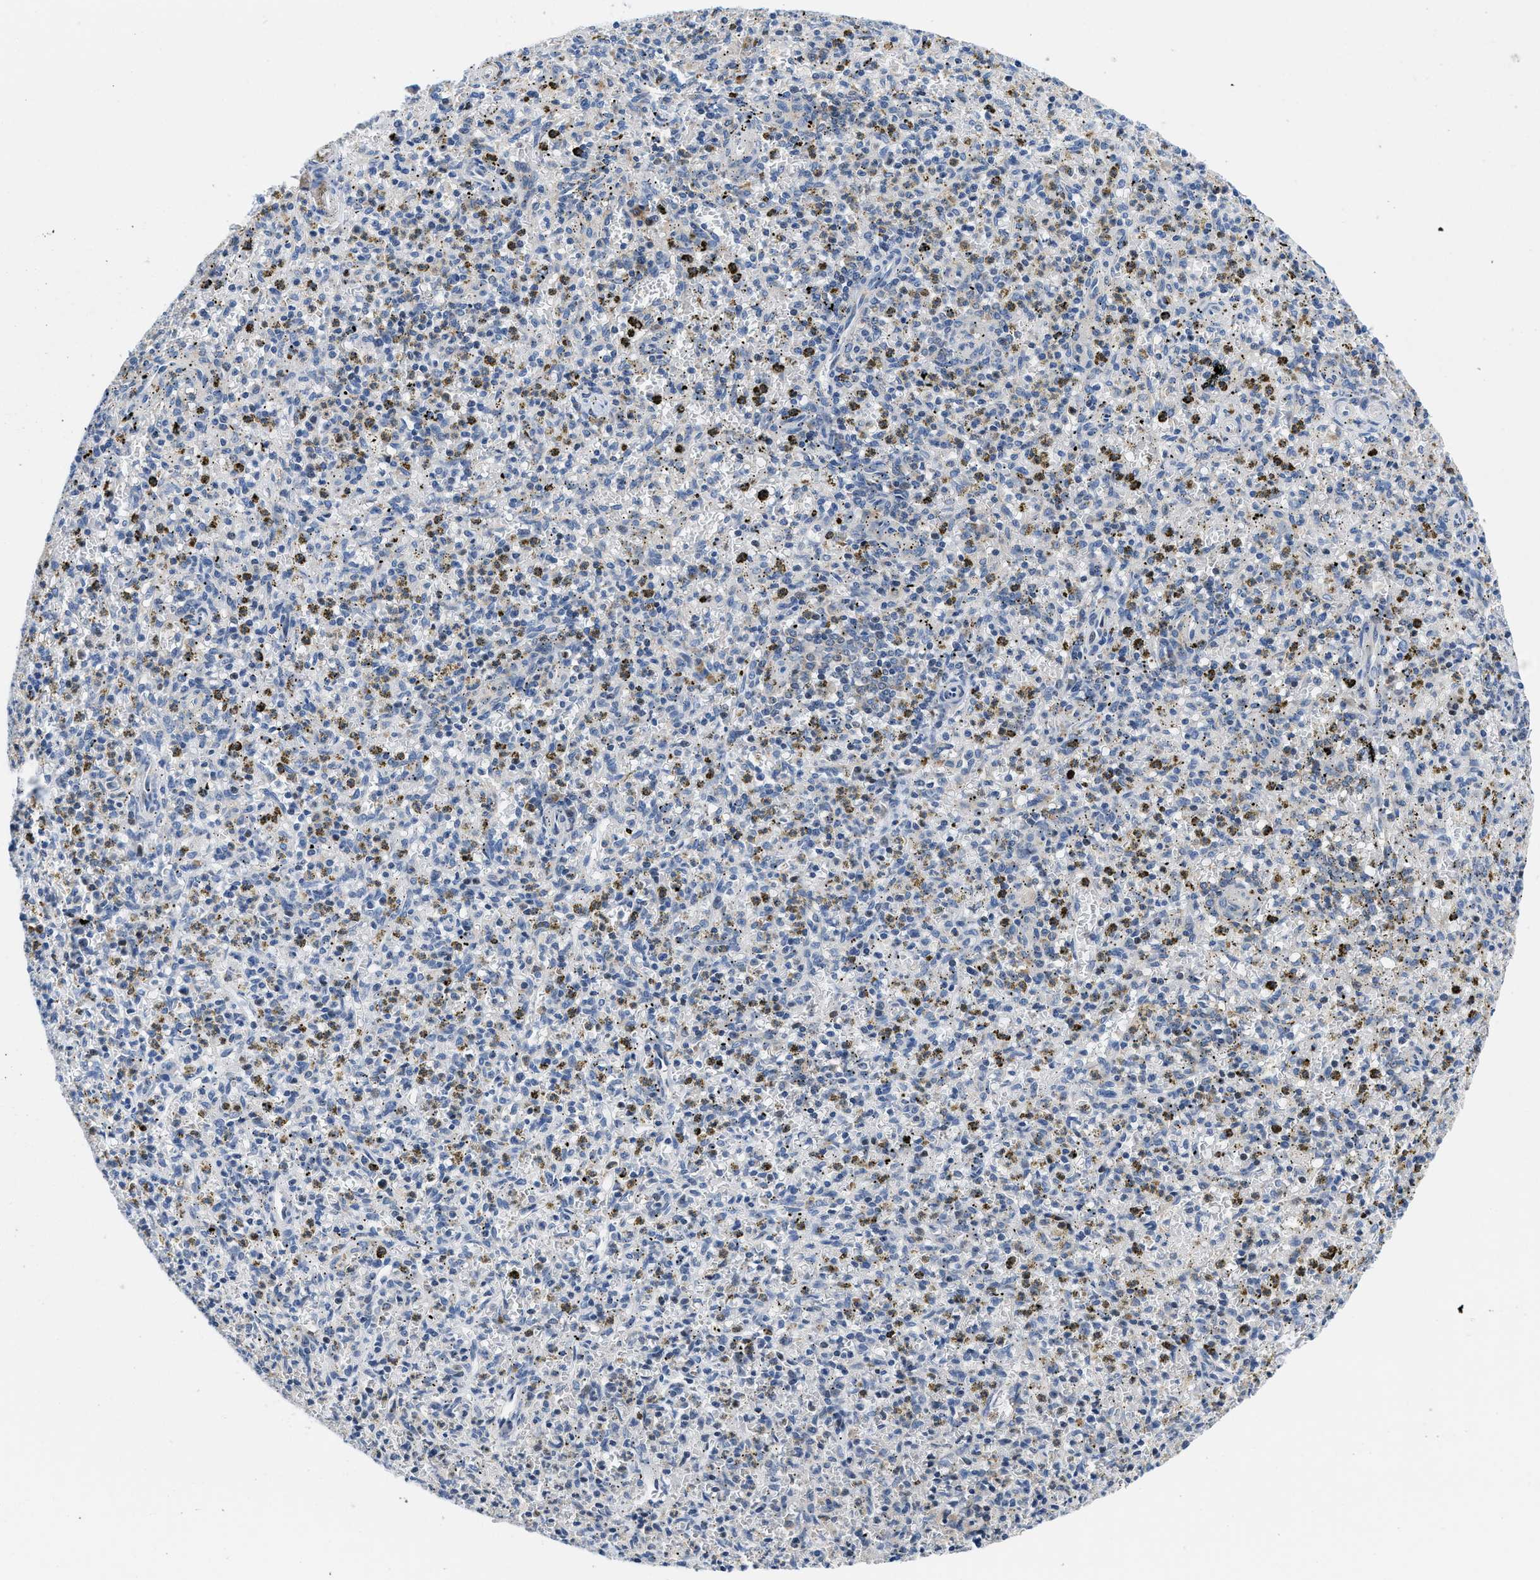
{"staining": {"intensity": "moderate", "quantity": "<25%", "location": "cytoplasmic/membranous"}, "tissue": "spleen", "cell_type": "Cells in red pulp", "image_type": "normal", "snomed": [{"axis": "morphology", "description": "Normal tissue, NOS"}, {"axis": "topography", "description": "Spleen"}], "caption": "This image demonstrates IHC staining of normal human spleen, with low moderate cytoplasmic/membranous positivity in about <25% of cells in red pulp.", "gene": "IKBKE", "patient": {"sex": "male", "age": 72}}